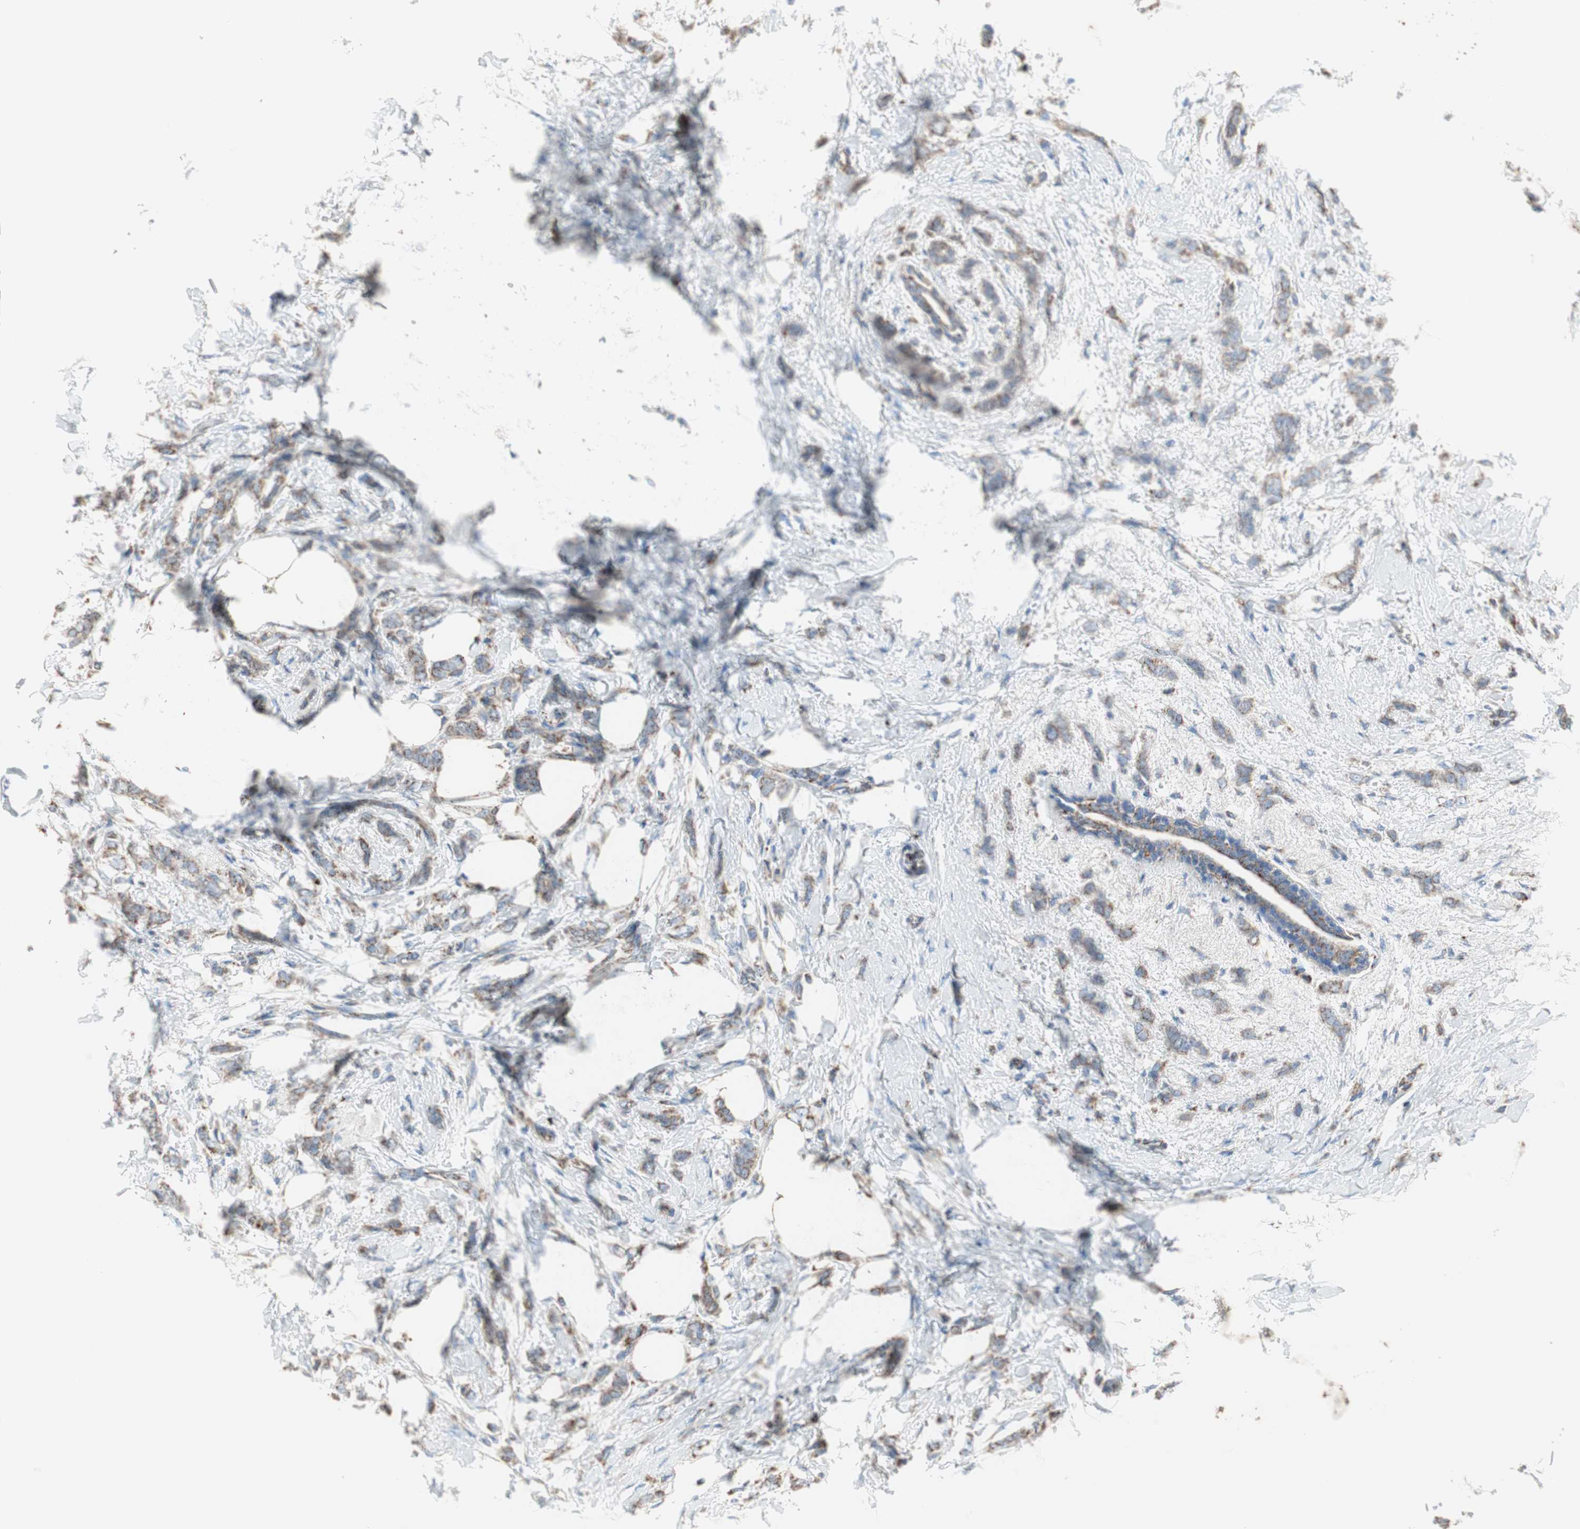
{"staining": {"intensity": "moderate", "quantity": ">75%", "location": "cytoplasmic/membranous"}, "tissue": "breast cancer", "cell_type": "Tumor cells", "image_type": "cancer", "snomed": [{"axis": "morphology", "description": "Lobular carcinoma, in situ"}, {"axis": "morphology", "description": "Lobular carcinoma"}, {"axis": "topography", "description": "Breast"}], "caption": "This image exhibits immunohistochemistry staining of human breast lobular carcinoma, with medium moderate cytoplasmic/membranous positivity in approximately >75% of tumor cells.", "gene": "TST", "patient": {"sex": "female", "age": 41}}